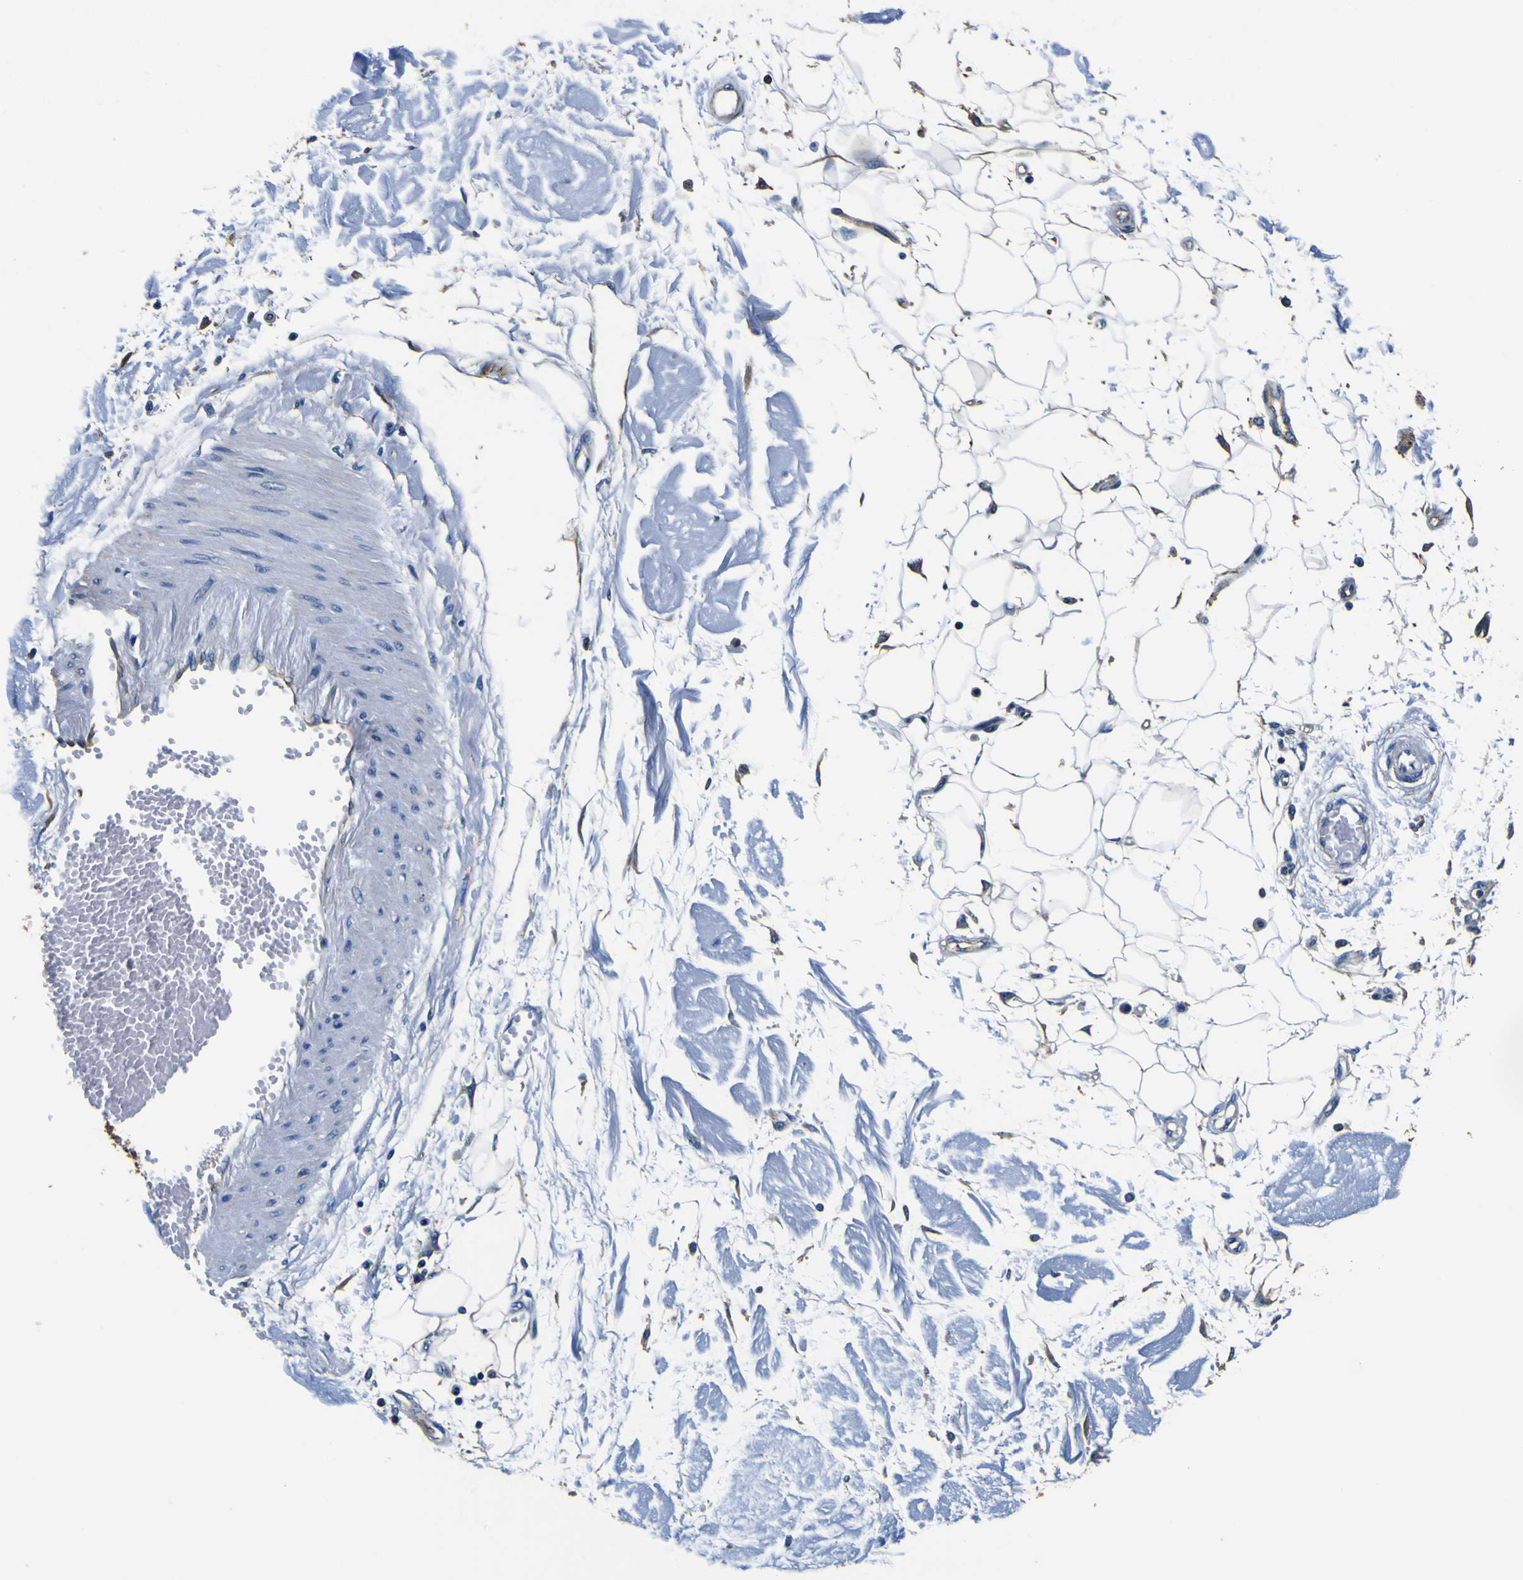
{"staining": {"intensity": "weak", "quantity": ">75%", "location": "cytoplasmic/membranous"}, "tissue": "adipose tissue", "cell_type": "Adipocytes", "image_type": "normal", "snomed": [{"axis": "morphology", "description": "Squamous cell carcinoma, NOS"}, {"axis": "topography", "description": "Skin"}], "caption": "Protein expression analysis of benign human adipose tissue reveals weak cytoplasmic/membranous staining in about >75% of adipocytes. (Stains: DAB (3,3'-diaminobenzidine) in brown, nuclei in blue, Microscopy: brightfield microscopy at high magnification).", "gene": "TUBA1B", "patient": {"sex": "male", "age": 83}}